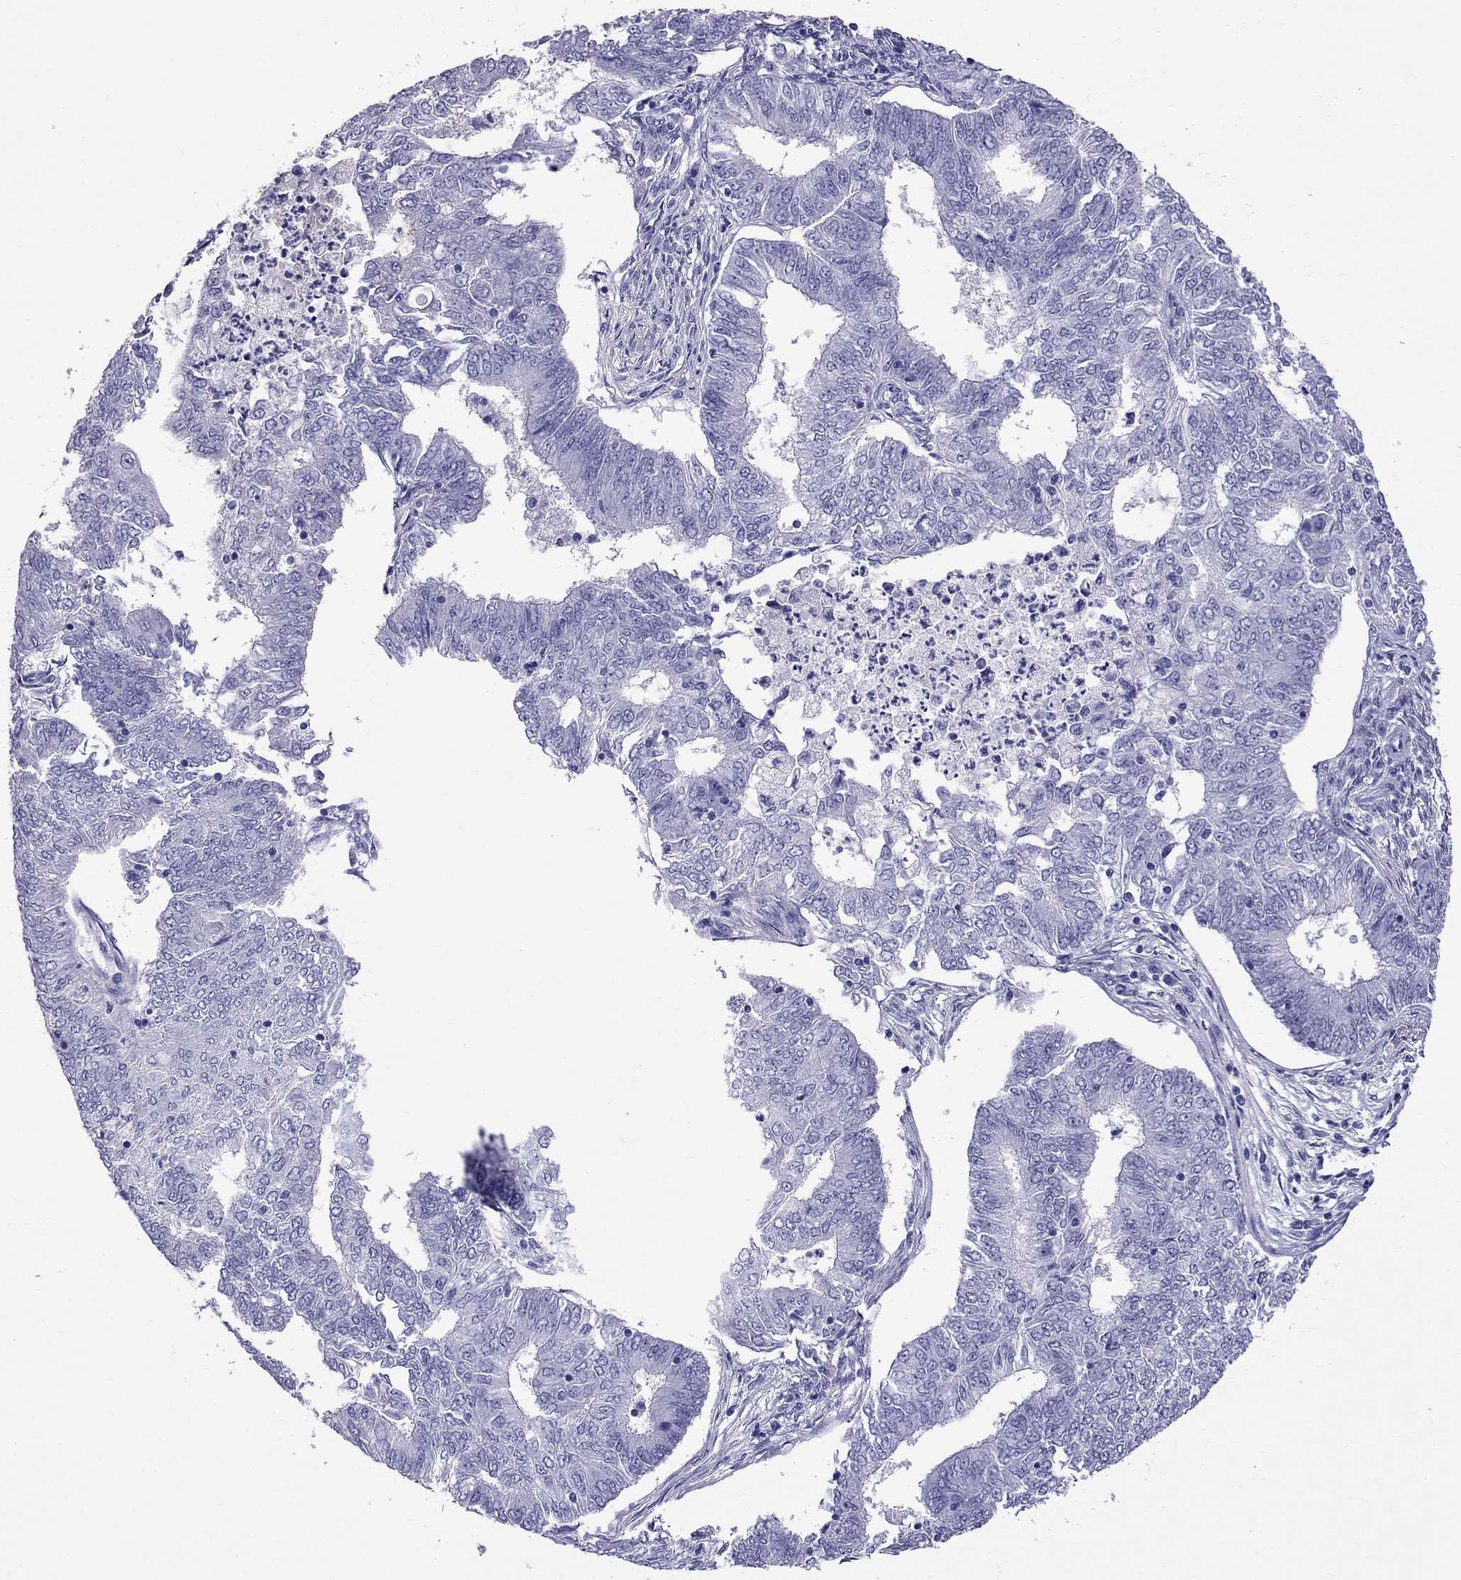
{"staining": {"intensity": "negative", "quantity": "none", "location": "none"}, "tissue": "endometrial cancer", "cell_type": "Tumor cells", "image_type": "cancer", "snomed": [{"axis": "morphology", "description": "Adenocarcinoma, NOS"}, {"axis": "topography", "description": "Endometrium"}], "caption": "Tumor cells are negative for brown protein staining in endometrial cancer (adenocarcinoma). The staining was performed using DAB (3,3'-diaminobenzidine) to visualize the protein expression in brown, while the nuclei were stained in blue with hematoxylin (Magnification: 20x).", "gene": "SCART1", "patient": {"sex": "female", "age": 62}}